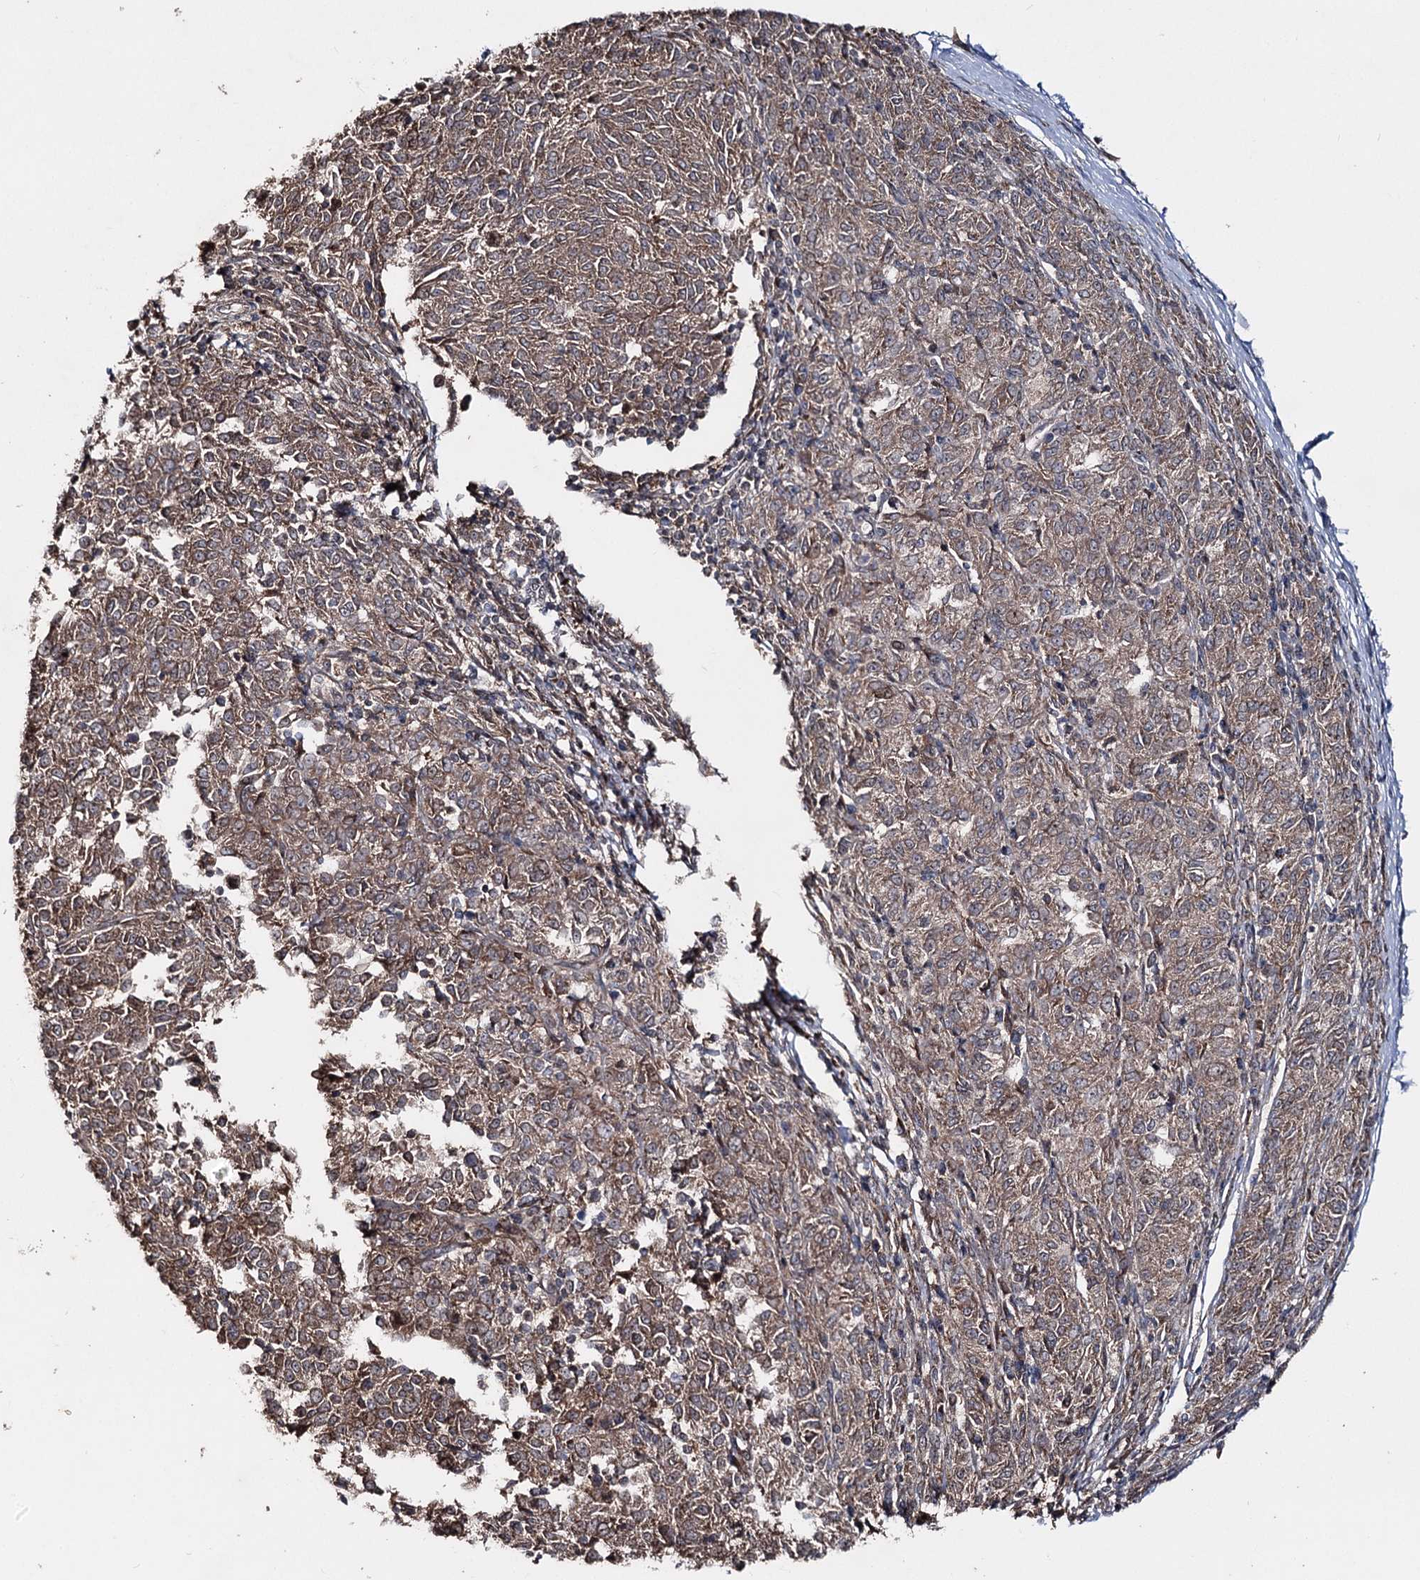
{"staining": {"intensity": "moderate", "quantity": ">75%", "location": "cytoplasmic/membranous"}, "tissue": "melanoma", "cell_type": "Tumor cells", "image_type": "cancer", "snomed": [{"axis": "morphology", "description": "Malignant melanoma, NOS"}, {"axis": "topography", "description": "Skin"}], "caption": "This is an image of immunohistochemistry staining of melanoma, which shows moderate positivity in the cytoplasmic/membranous of tumor cells.", "gene": "MINDY3", "patient": {"sex": "female", "age": 72}}